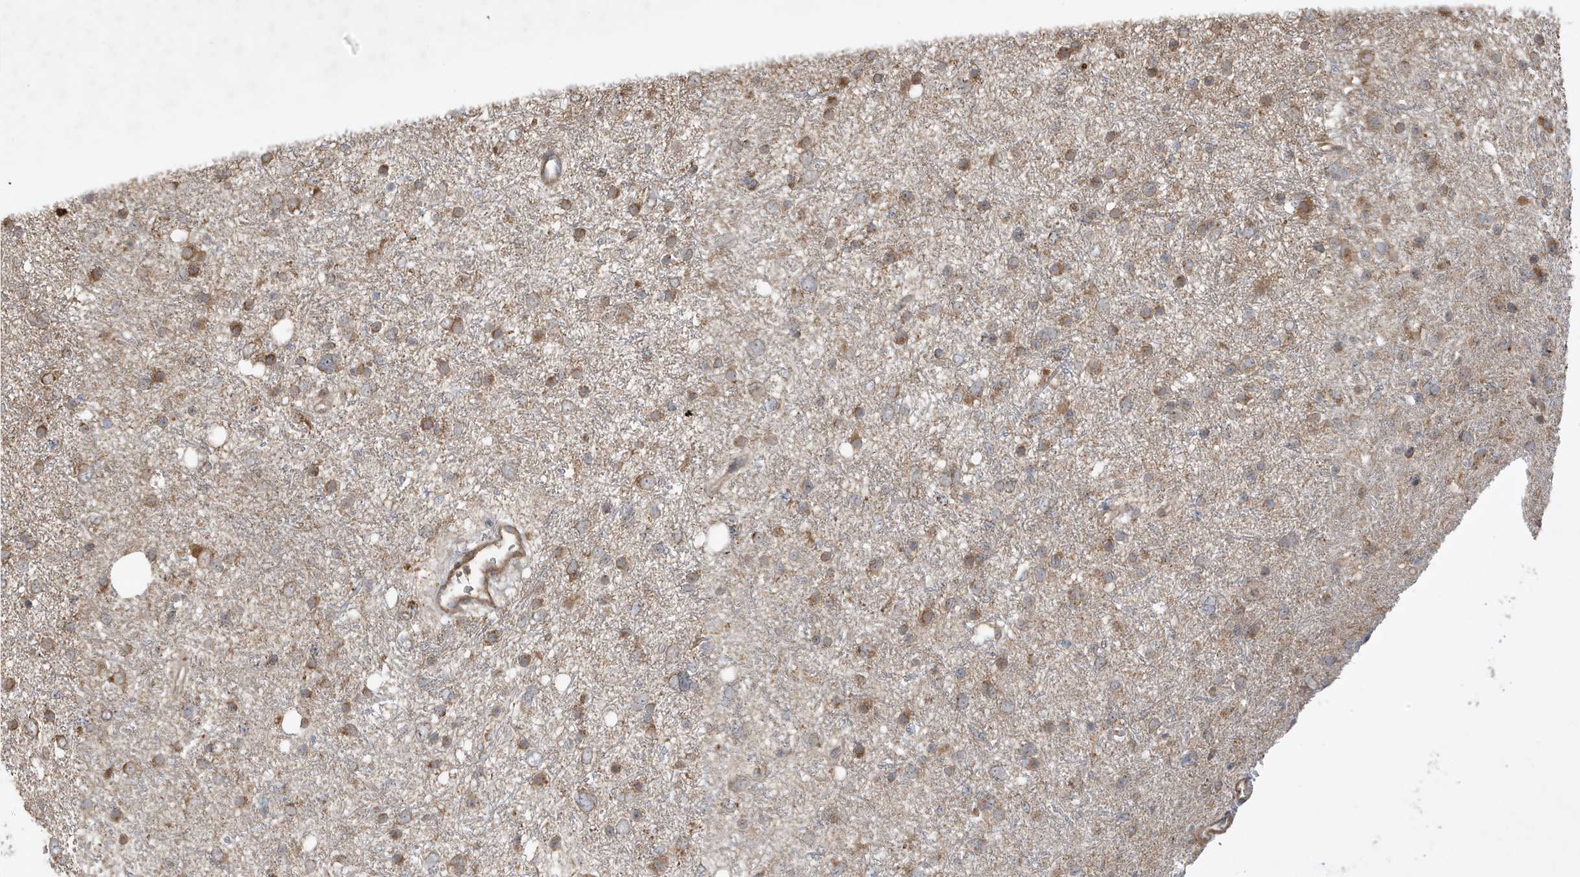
{"staining": {"intensity": "moderate", "quantity": "25%-75%", "location": "cytoplasmic/membranous"}, "tissue": "glioma", "cell_type": "Tumor cells", "image_type": "cancer", "snomed": [{"axis": "morphology", "description": "Glioma, malignant, Low grade"}, {"axis": "topography", "description": "Cerebral cortex"}], "caption": "The image exhibits immunohistochemical staining of malignant glioma (low-grade). There is moderate cytoplasmic/membranous positivity is appreciated in about 25%-75% of tumor cells.", "gene": "PRRT3", "patient": {"sex": "female", "age": 39}}